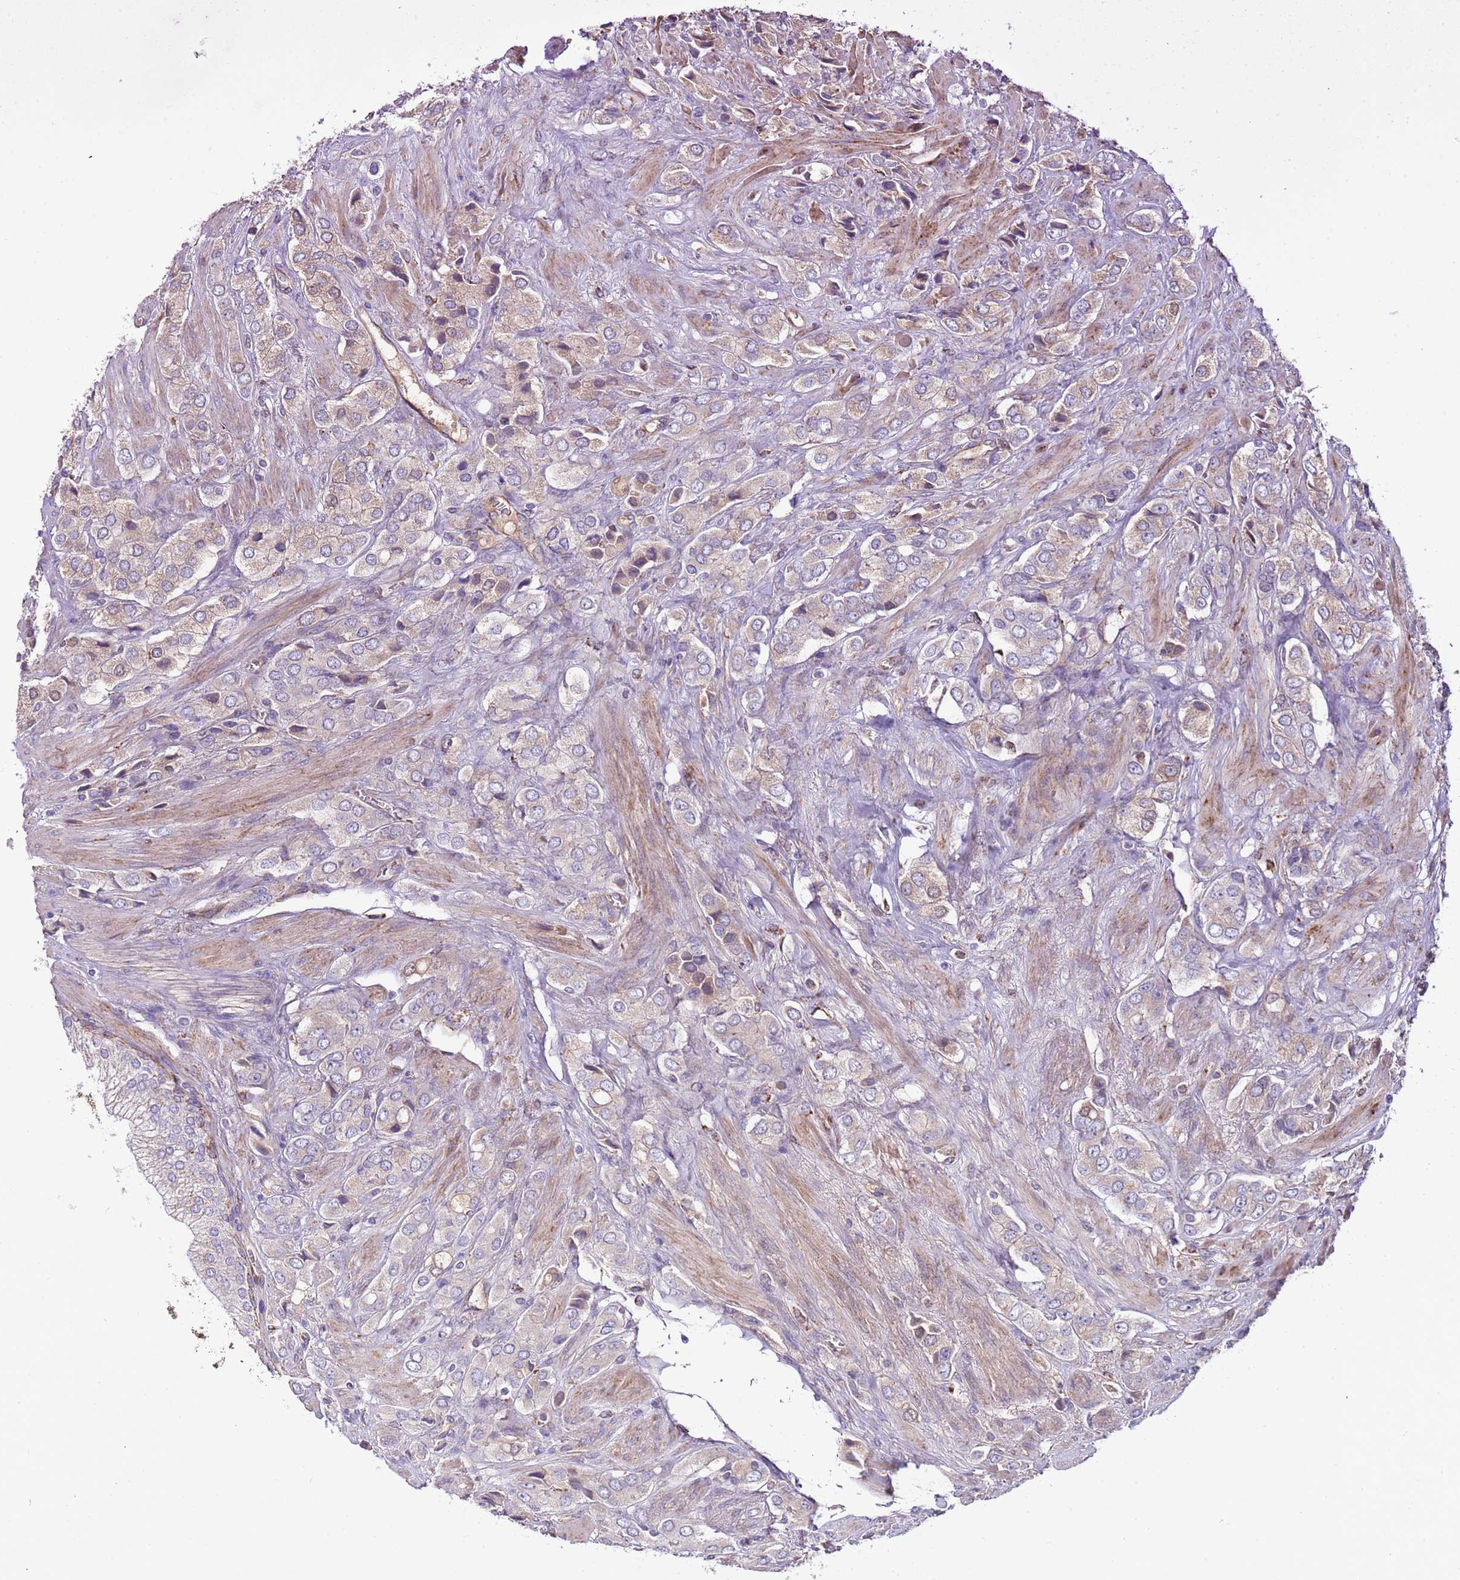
{"staining": {"intensity": "weak", "quantity": "25%-75%", "location": "cytoplasmic/membranous"}, "tissue": "prostate cancer", "cell_type": "Tumor cells", "image_type": "cancer", "snomed": [{"axis": "morphology", "description": "Adenocarcinoma, High grade"}, {"axis": "topography", "description": "Prostate and seminal vesicle, NOS"}], "caption": "Prostate high-grade adenocarcinoma was stained to show a protein in brown. There is low levels of weak cytoplasmic/membranous expression in about 25%-75% of tumor cells.", "gene": "DOCK6", "patient": {"sex": "male", "age": 64}}